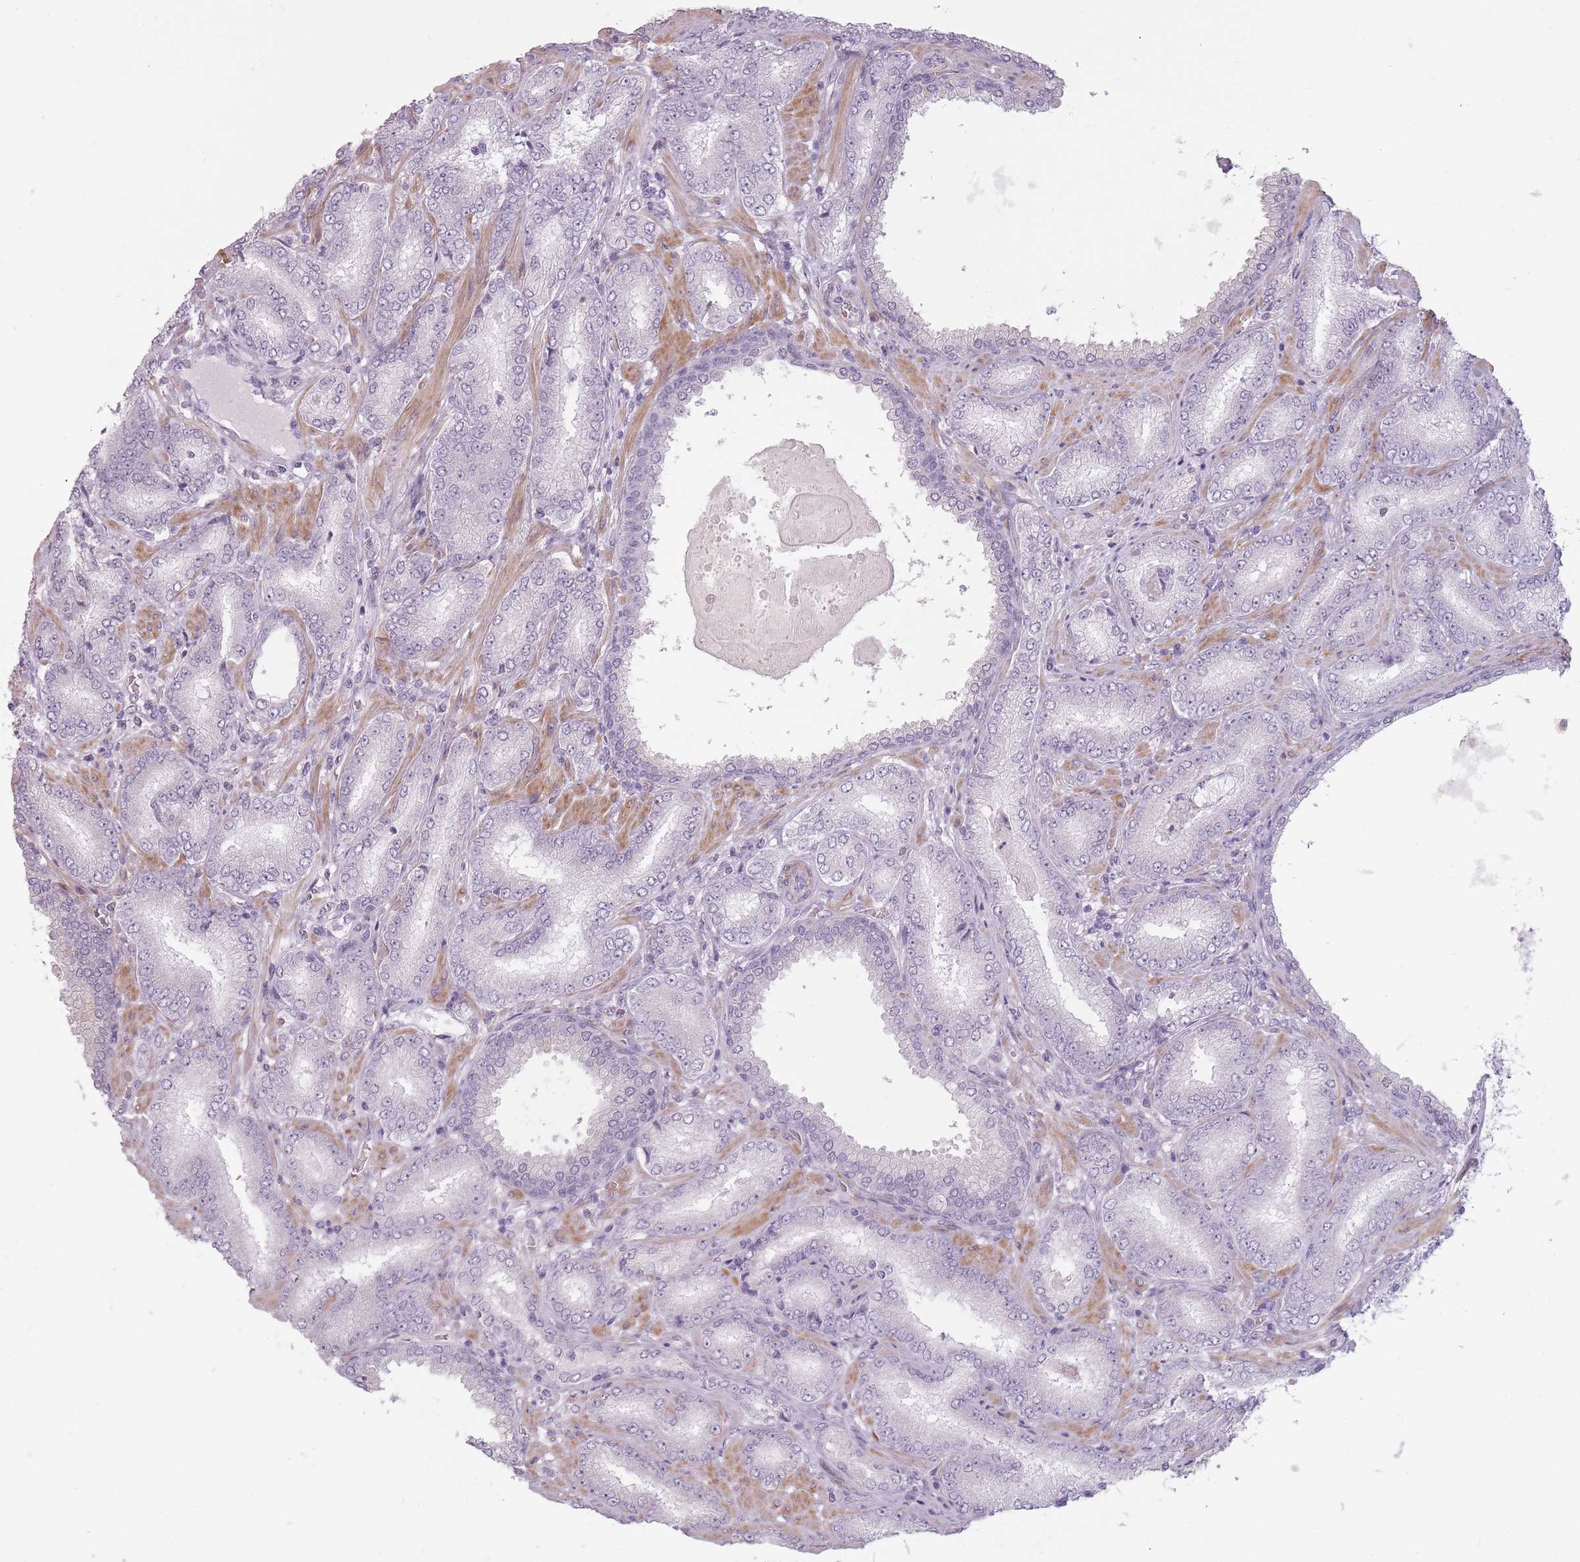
{"staining": {"intensity": "negative", "quantity": "none", "location": "none"}, "tissue": "prostate cancer", "cell_type": "Tumor cells", "image_type": "cancer", "snomed": [{"axis": "morphology", "description": "Adenocarcinoma, High grade"}, {"axis": "topography", "description": "Prostate"}], "caption": "Tumor cells are negative for brown protein staining in prostate cancer.", "gene": "RFX4", "patient": {"sex": "male", "age": 72}}